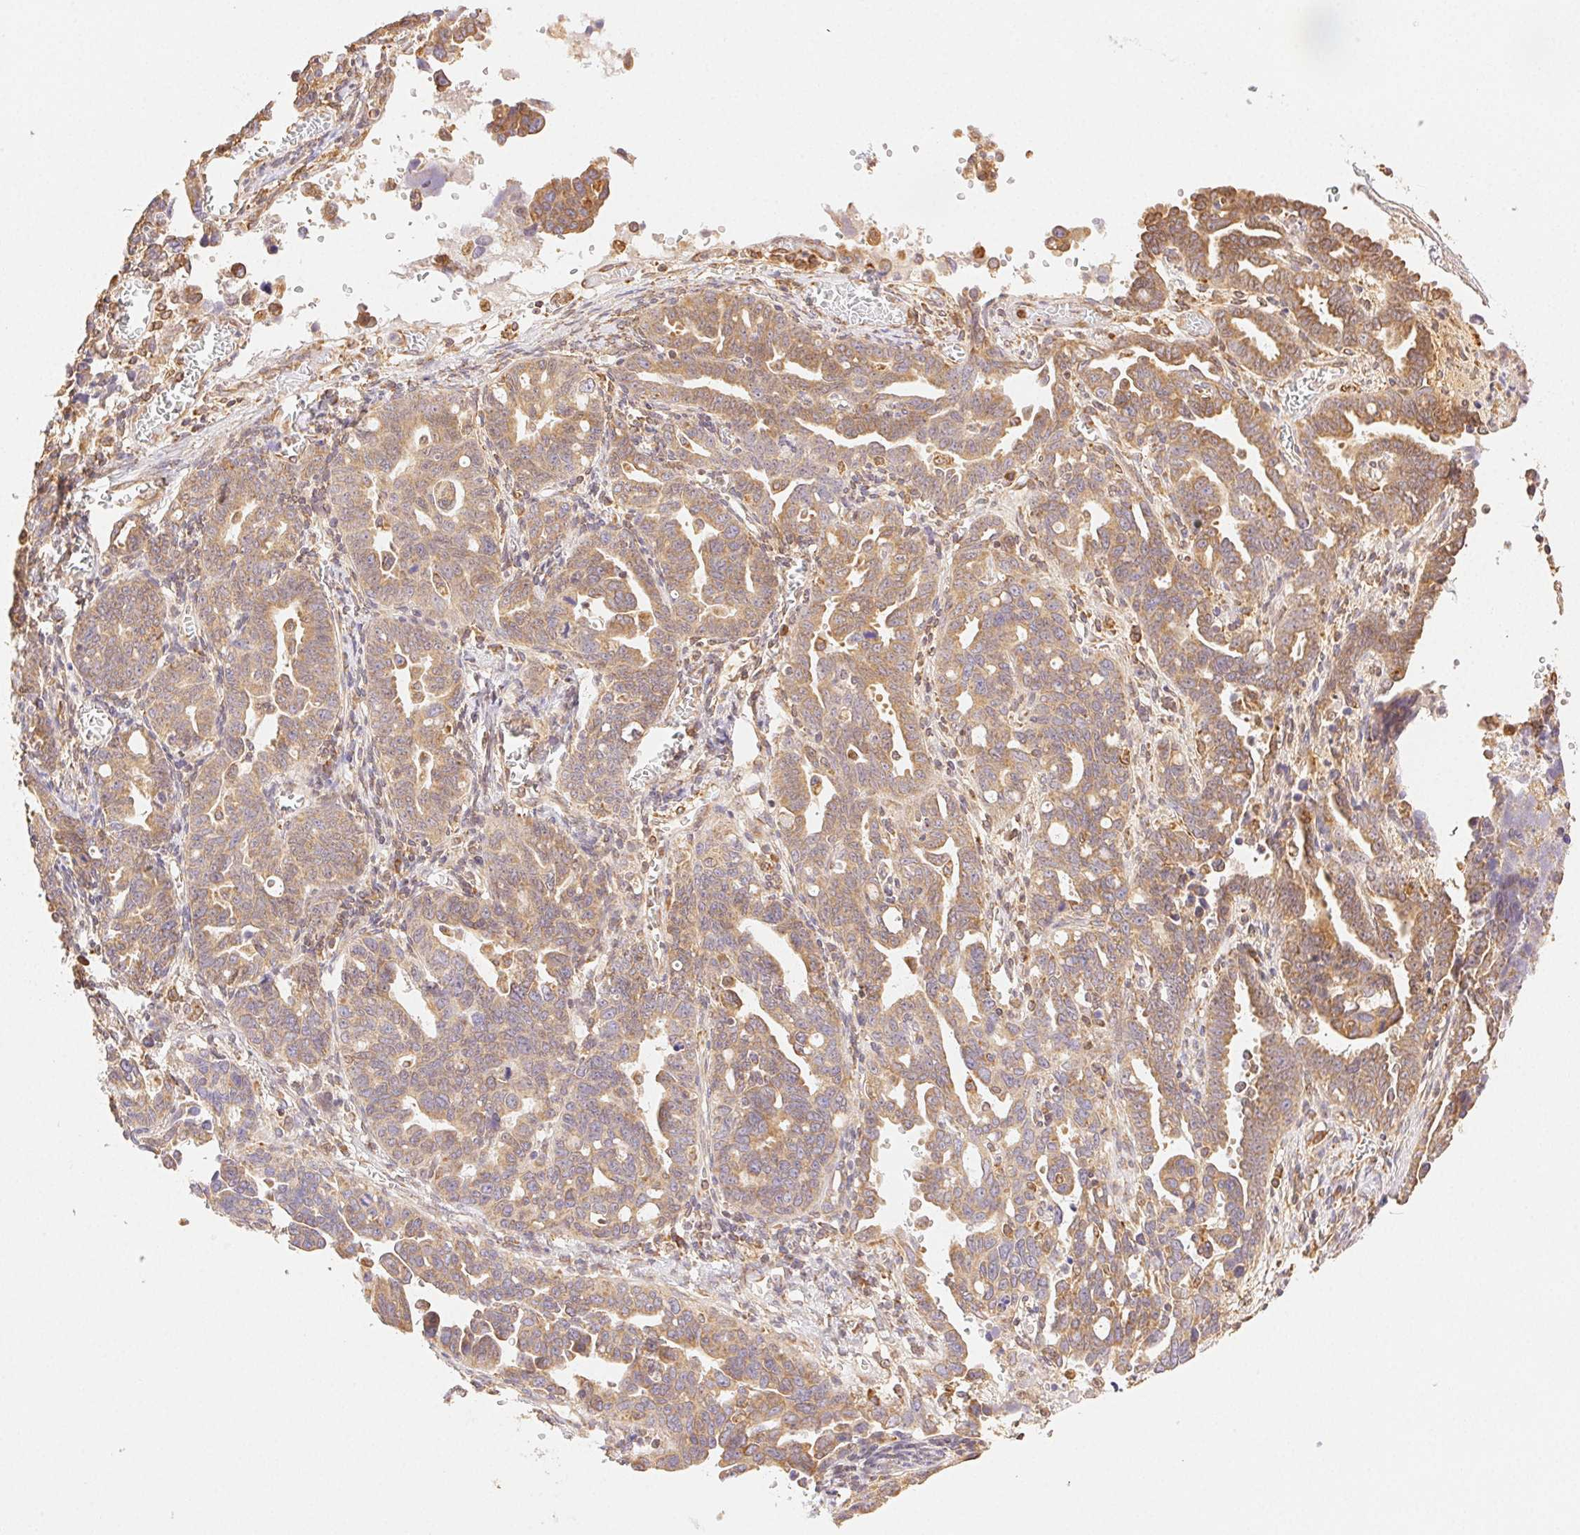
{"staining": {"intensity": "moderate", "quantity": ">75%", "location": "cytoplasmic/membranous"}, "tissue": "ovarian cancer", "cell_type": "Tumor cells", "image_type": "cancer", "snomed": [{"axis": "morphology", "description": "Cystadenocarcinoma, serous, NOS"}, {"axis": "topography", "description": "Ovary"}], "caption": "Immunohistochemistry (IHC) photomicrograph of human ovarian cancer (serous cystadenocarcinoma) stained for a protein (brown), which exhibits medium levels of moderate cytoplasmic/membranous positivity in approximately >75% of tumor cells.", "gene": "ENTREP1", "patient": {"sex": "female", "age": 69}}